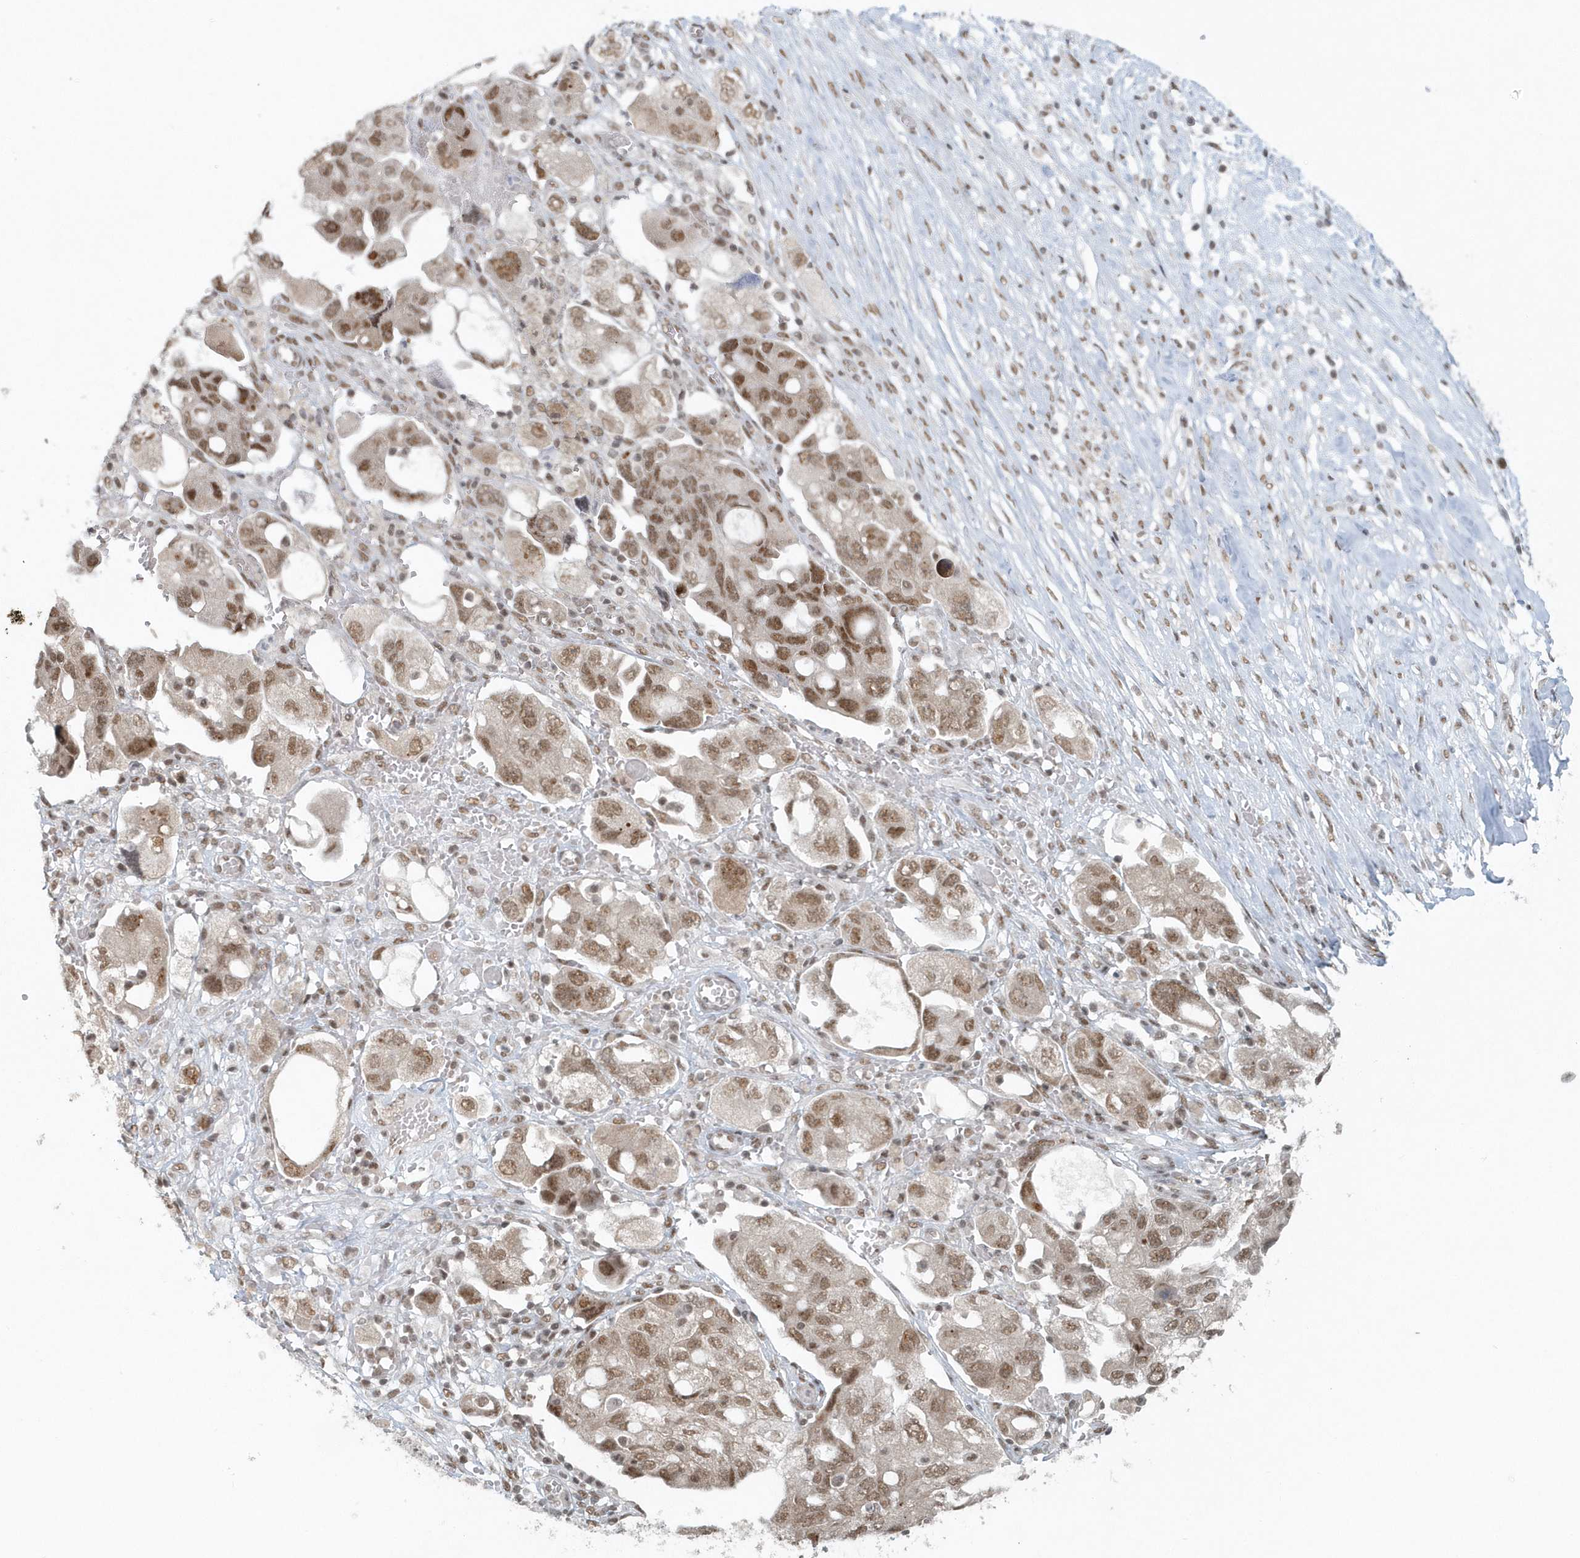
{"staining": {"intensity": "moderate", "quantity": ">75%", "location": "cytoplasmic/membranous,nuclear"}, "tissue": "ovarian cancer", "cell_type": "Tumor cells", "image_type": "cancer", "snomed": [{"axis": "morphology", "description": "Carcinoma, NOS"}, {"axis": "morphology", "description": "Cystadenocarcinoma, serous, NOS"}, {"axis": "topography", "description": "Ovary"}], "caption": "Ovarian serous cystadenocarcinoma tissue displays moderate cytoplasmic/membranous and nuclear expression in approximately >75% of tumor cells", "gene": "YTHDC1", "patient": {"sex": "female", "age": 69}}